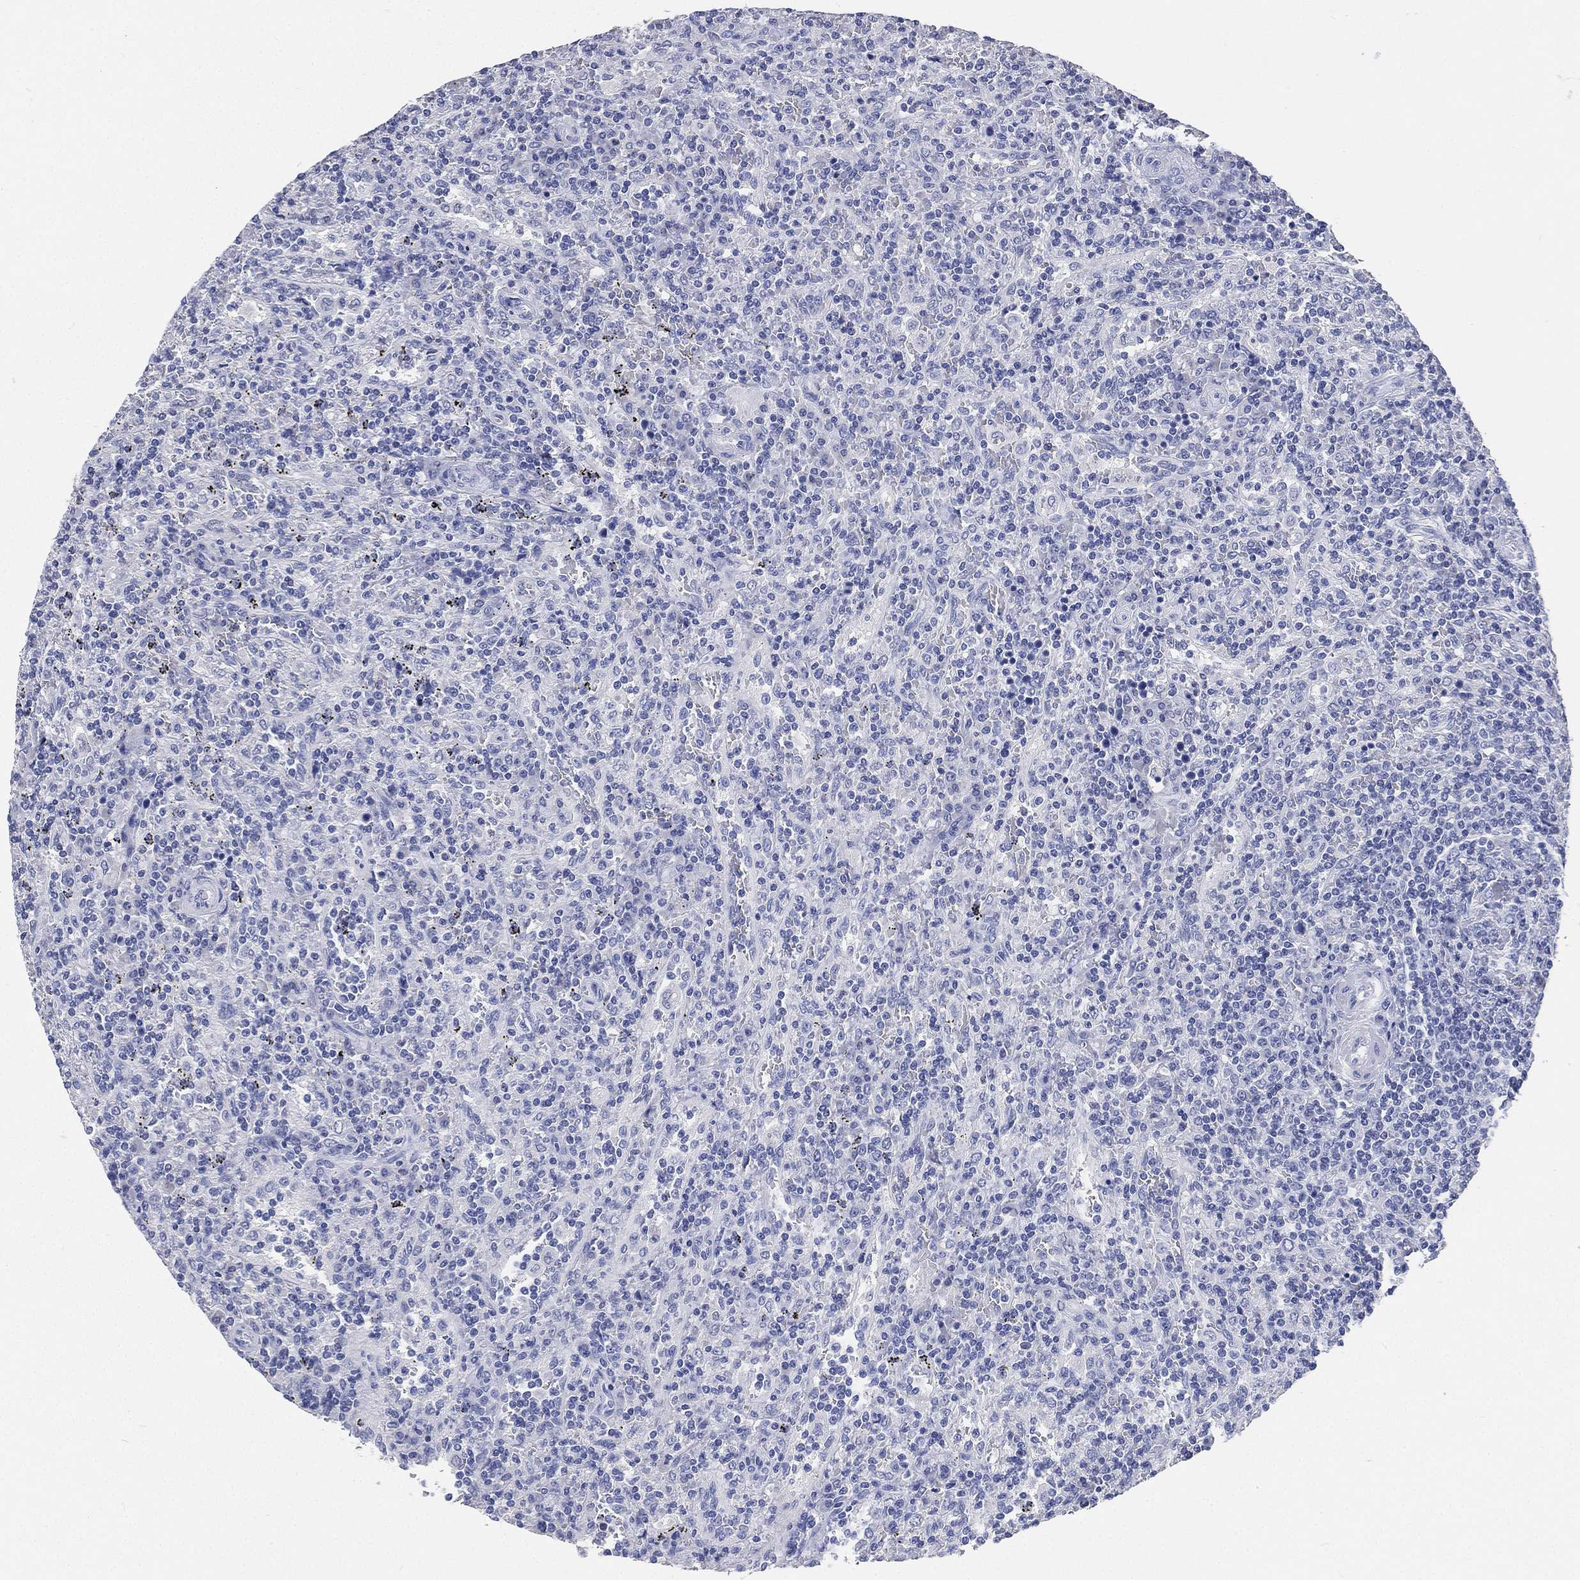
{"staining": {"intensity": "negative", "quantity": "none", "location": "none"}, "tissue": "lymphoma", "cell_type": "Tumor cells", "image_type": "cancer", "snomed": [{"axis": "morphology", "description": "Malignant lymphoma, non-Hodgkin's type, Low grade"}, {"axis": "topography", "description": "Spleen"}], "caption": "There is no significant expression in tumor cells of malignant lymphoma, non-Hodgkin's type (low-grade).", "gene": "IYD", "patient": {"sex": "male", "age": 62}}